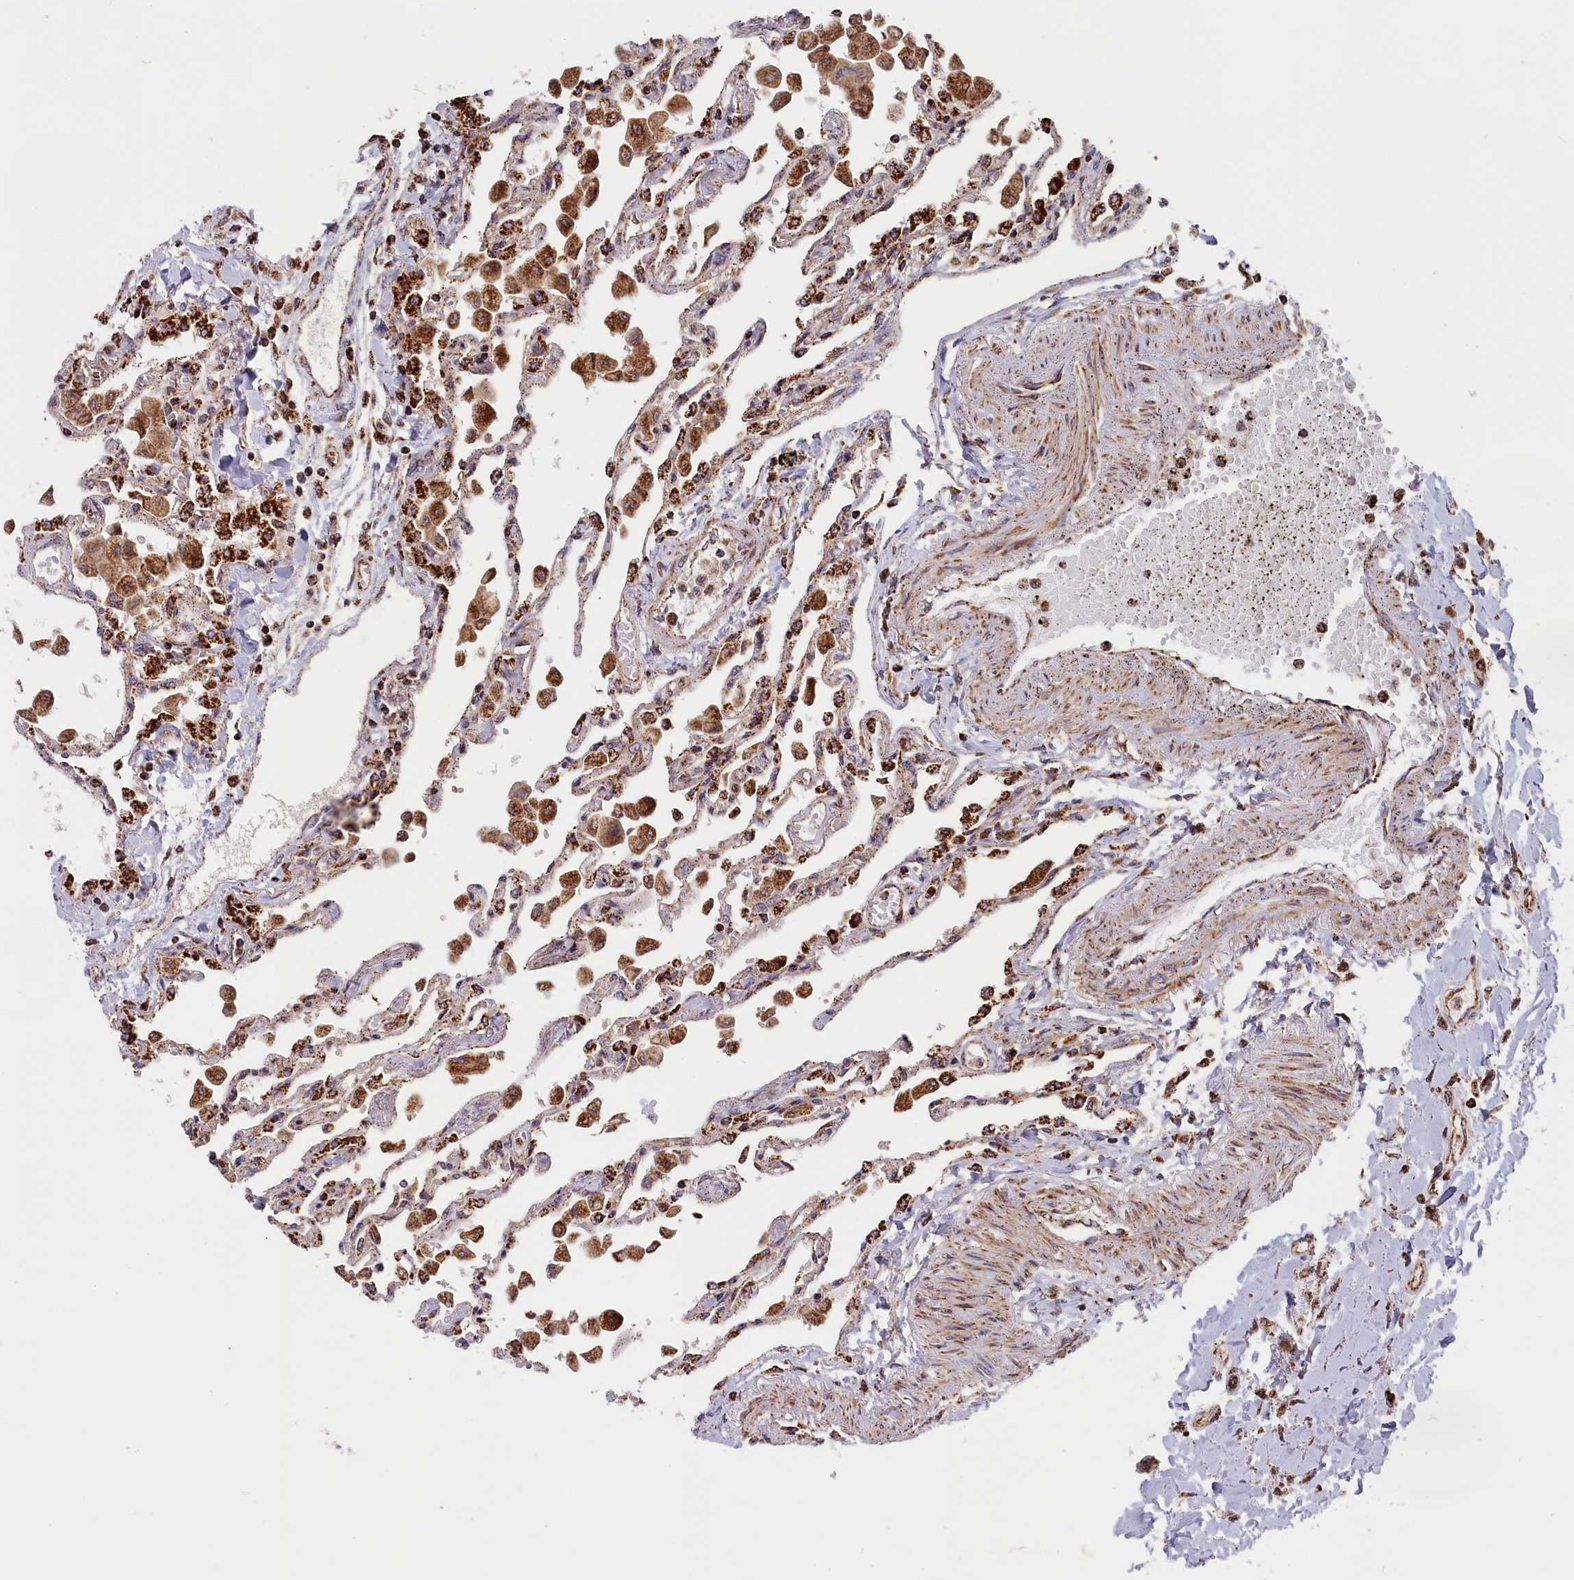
{"staining": {"intensity": "strong", "quantity": "<25%", "location": "cytoplasmic/membranous"}, "tissue": "lung", "cell_type": "Alveolar cells", "image_type": "normal", "snomed": [{"axis": "morphology", "description": "Normal tissue, NOS"}, {"axis": "topography", "description": "Bronchus"}, {"axis": "topography", "description": "Lung"}], "caption": "Approximately <25% of alveolar cells in benign lung show strong cytoplasmic/membranous protein expression as visualized by brown immunohistochemical staining.", "gene": "MACROD1", "patient": {"sex": "female", "age": 49}}